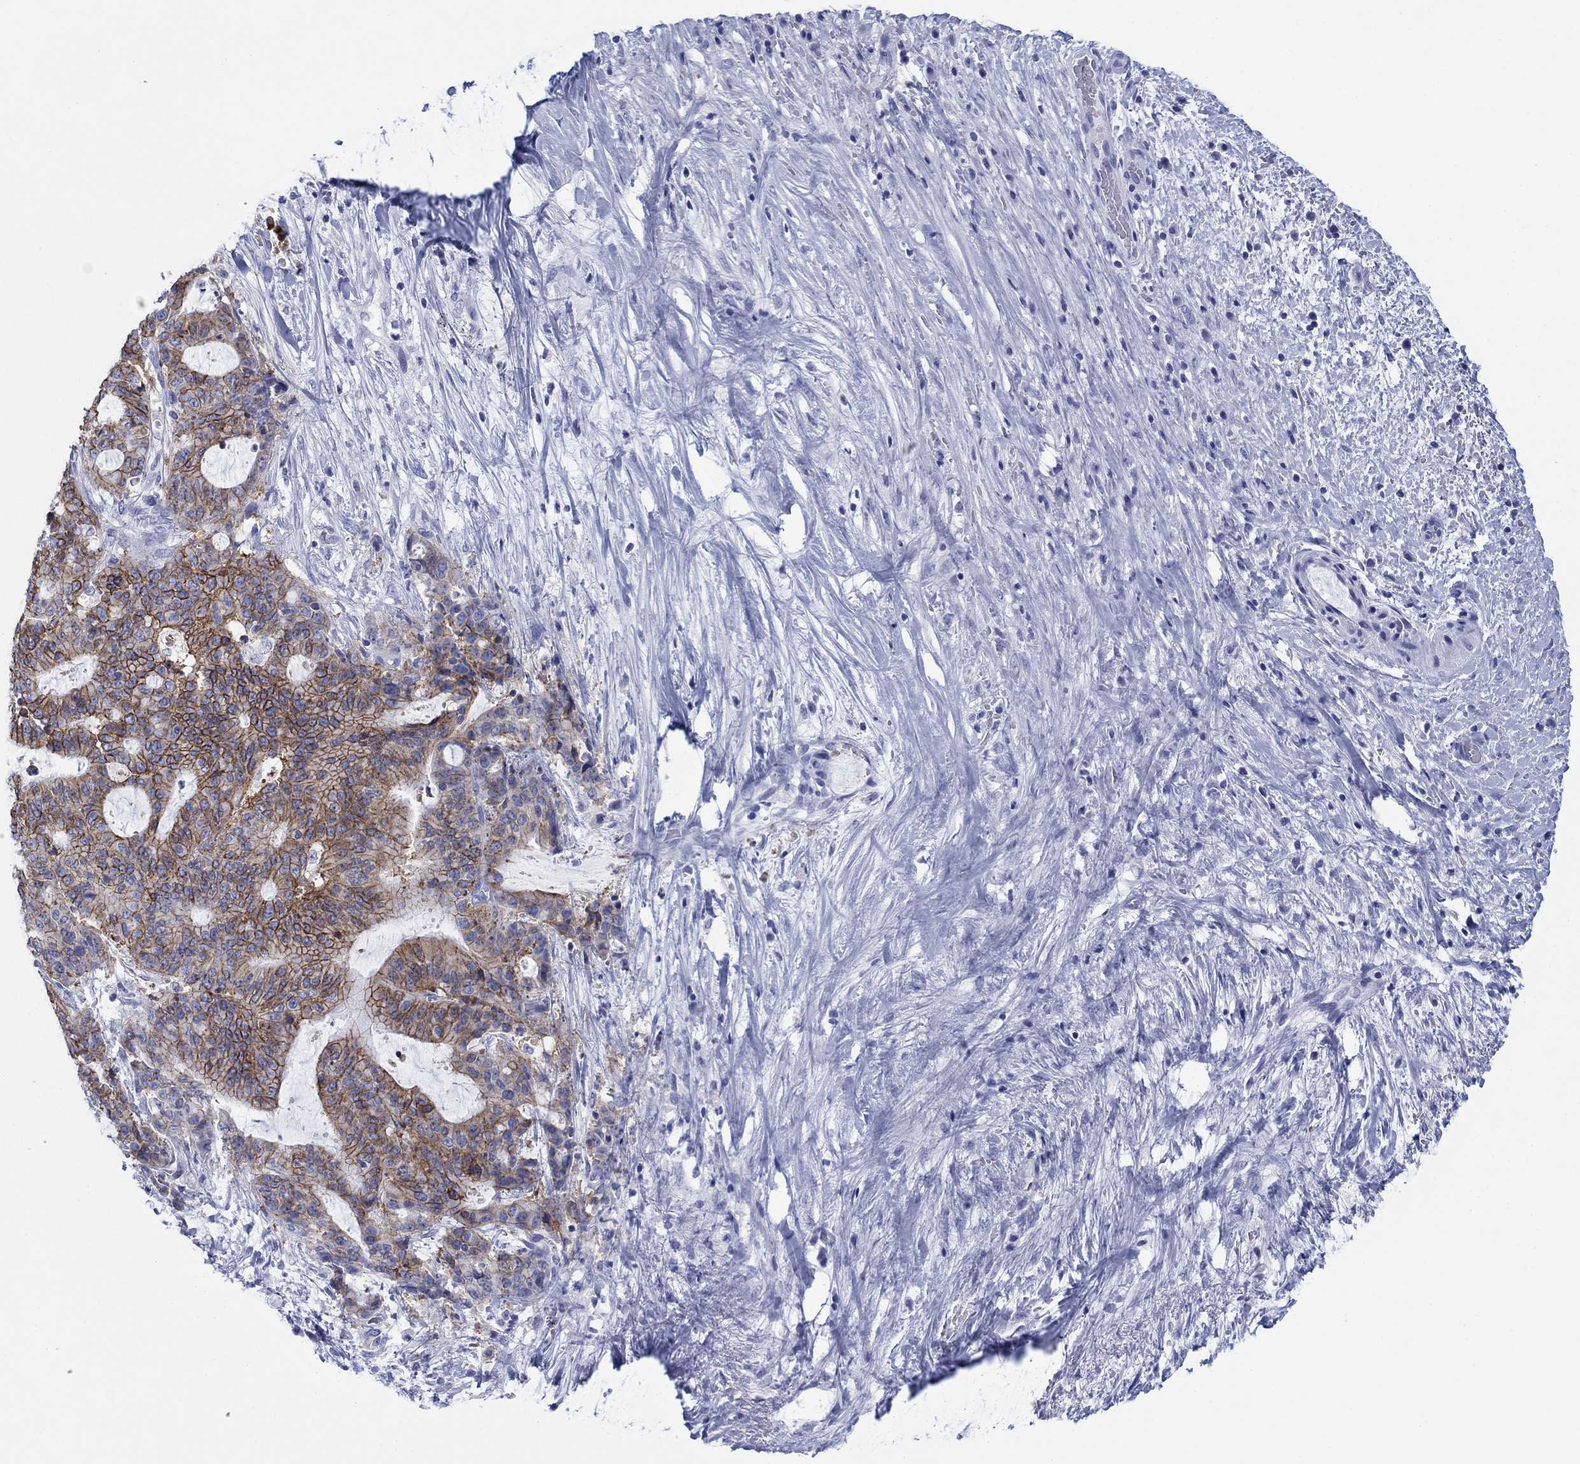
{"staining": {"intensity": "strong", "quantity": ">75%", "location": "cytoplasmic/membranous"}, "tissue": "liver cancer", "cell_type": "Tumor cells", "image_type": "cancer", "snomed": [{"axis": "morphology", "description": "Cholangiocarcinoma"}, {"axis": "topography", "description": "Liver"}], "caption": "Liver cancer (cholangiocarcinoma) stained with a brown dye shows strong cytoplasmic/membranous positive staining in about >75% of tumor cells.", "gene": "ATP1B1", "patient": {"sex": "female", "age": 73}}